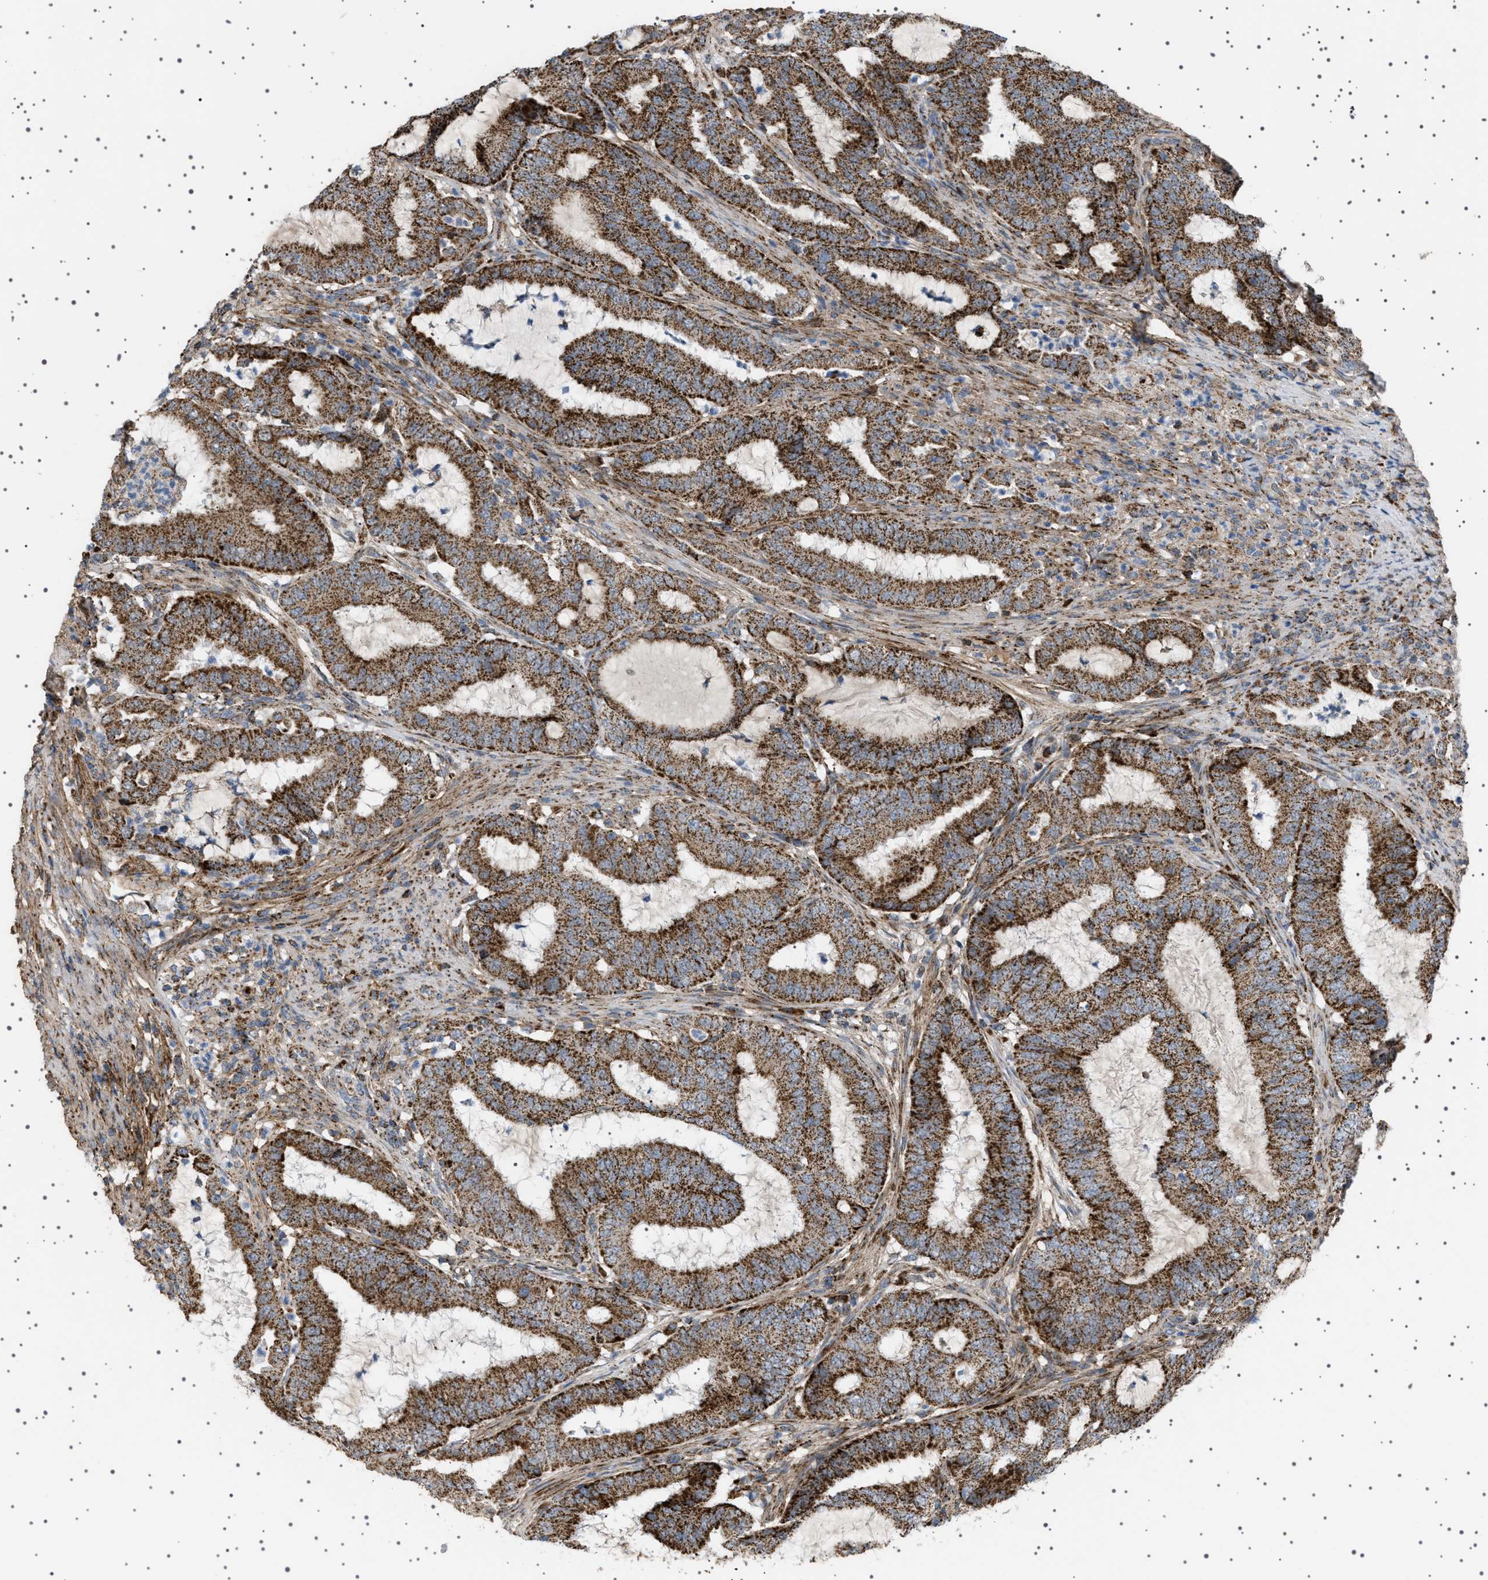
{"staining": {"intensity": "strong", "quantity": ">75%", "location": "cytoplasmic/membranous"}, "tissue": "endometrial cancer", "cell_type": "Tumor cells", "image_type": "cancer", "snomed": [{"axis": "morphology", "description": "Adenocarcinoma, NOS"}, {"axis": "topography", "description": "Endometrium"}], "caption": "DAB (3,3'-diaminobenzidine) immunohistochemical staining of endometrial cancer (adenocarcinoma) shows strong cytoplasmic/membranous protein expression in about >75% of tumor cells. (DAB (3,3'-diaminobenzidine) = brown stain, brightfield microscopy at high magnification).", "gene": "UBXN8", "patient": {"sex": "female", "age": 70}}